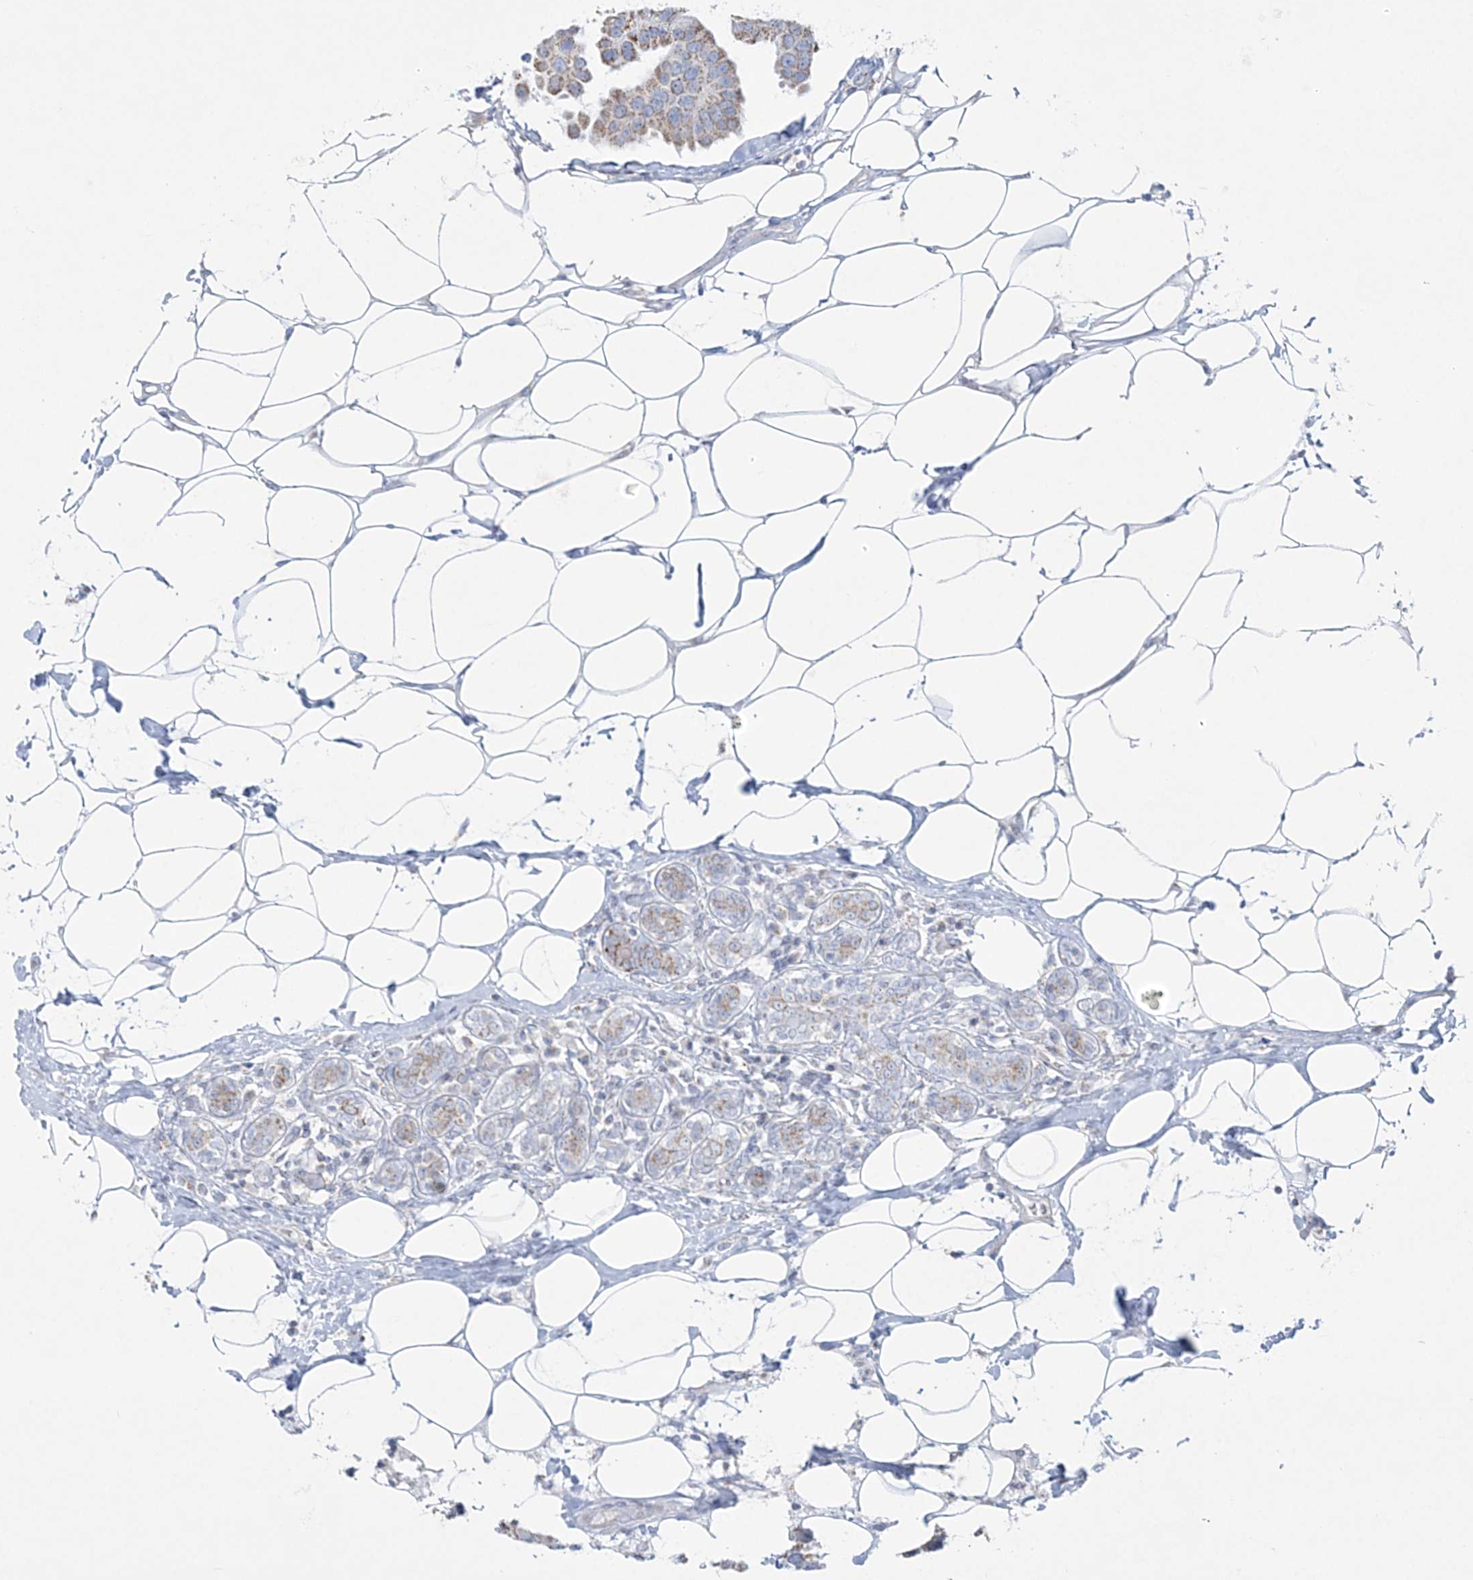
{"staining": {"intensity": "weak", "quantity": ">75%", "location": "cytoplasmic/membranous"}, "tissue": "breast cancer", "cell_type": "Tumor cells", "image_type": "cancer", "snomed": [{"axis": "morphology", "description": "Normal tissue, NOS"}, {"axis": "morphology", "description": "Duct carcinoma"}, {"axis": "topography", "description": "Breast"}], "caption": "Breast invasive ductal carcinoma stained for a protein (brown) demonstrates weak cytoplasmic/membranous positive expression in about >75% of tumor cells.", "gene": "TBC1D7", "patient": {"sex": "female", "age": 39}}